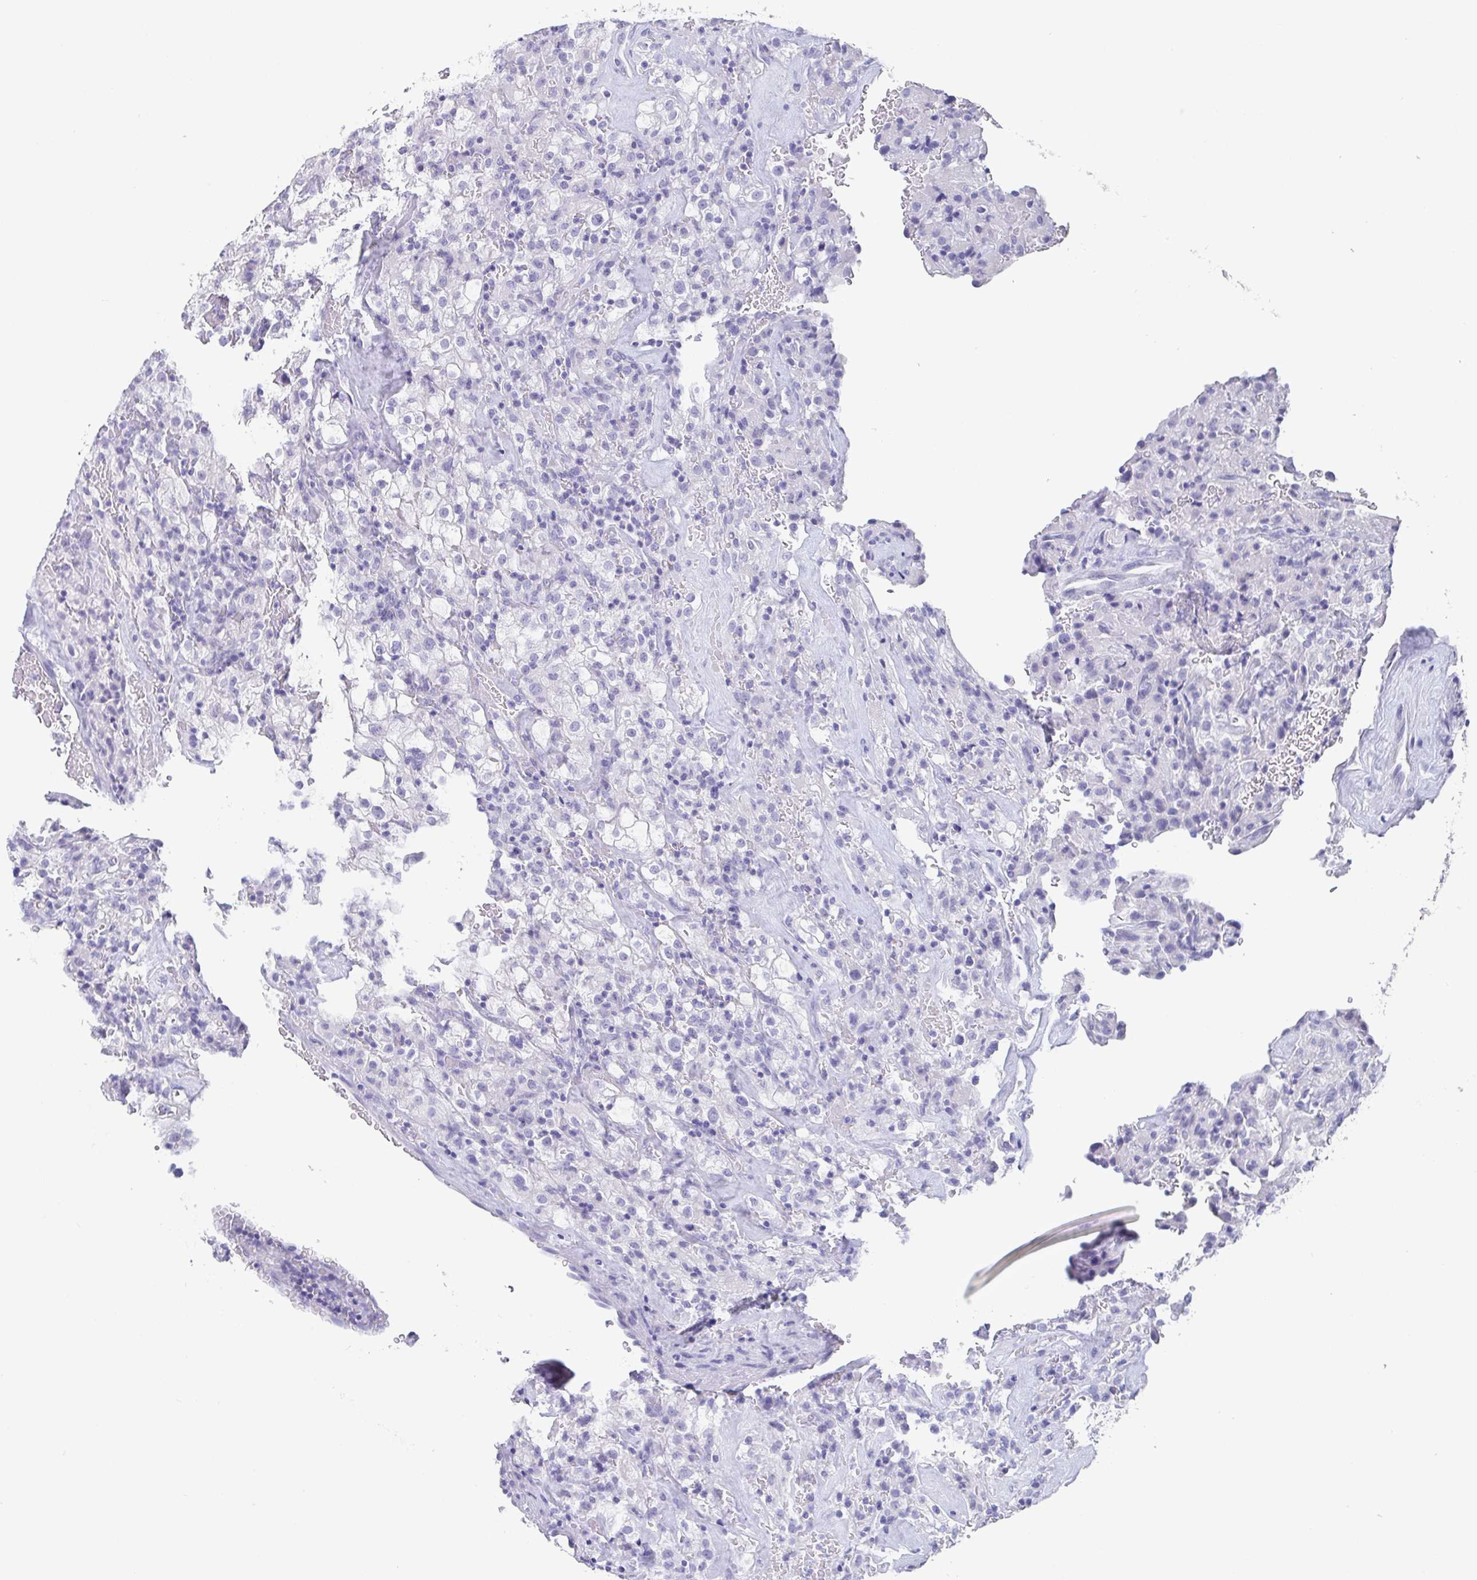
{"staining": {"intensity": "negative", "quantity": "none", "location": "none"}, "tissue": "renal cancer", "cell_type": "Tumor cells", "image_type": "cancer", "snomed": [{"axis": "morphology", "description": "Adenocarcinoma, NOS"}, {"axis": "topography", "description": "Kidney"}], "caption": "Protein analysis of renal adenocarcinoma demonstrates no significant positivity in tumor cells.", "gene": "SCGN", "patient": {"sex": "female", "age": 74}}